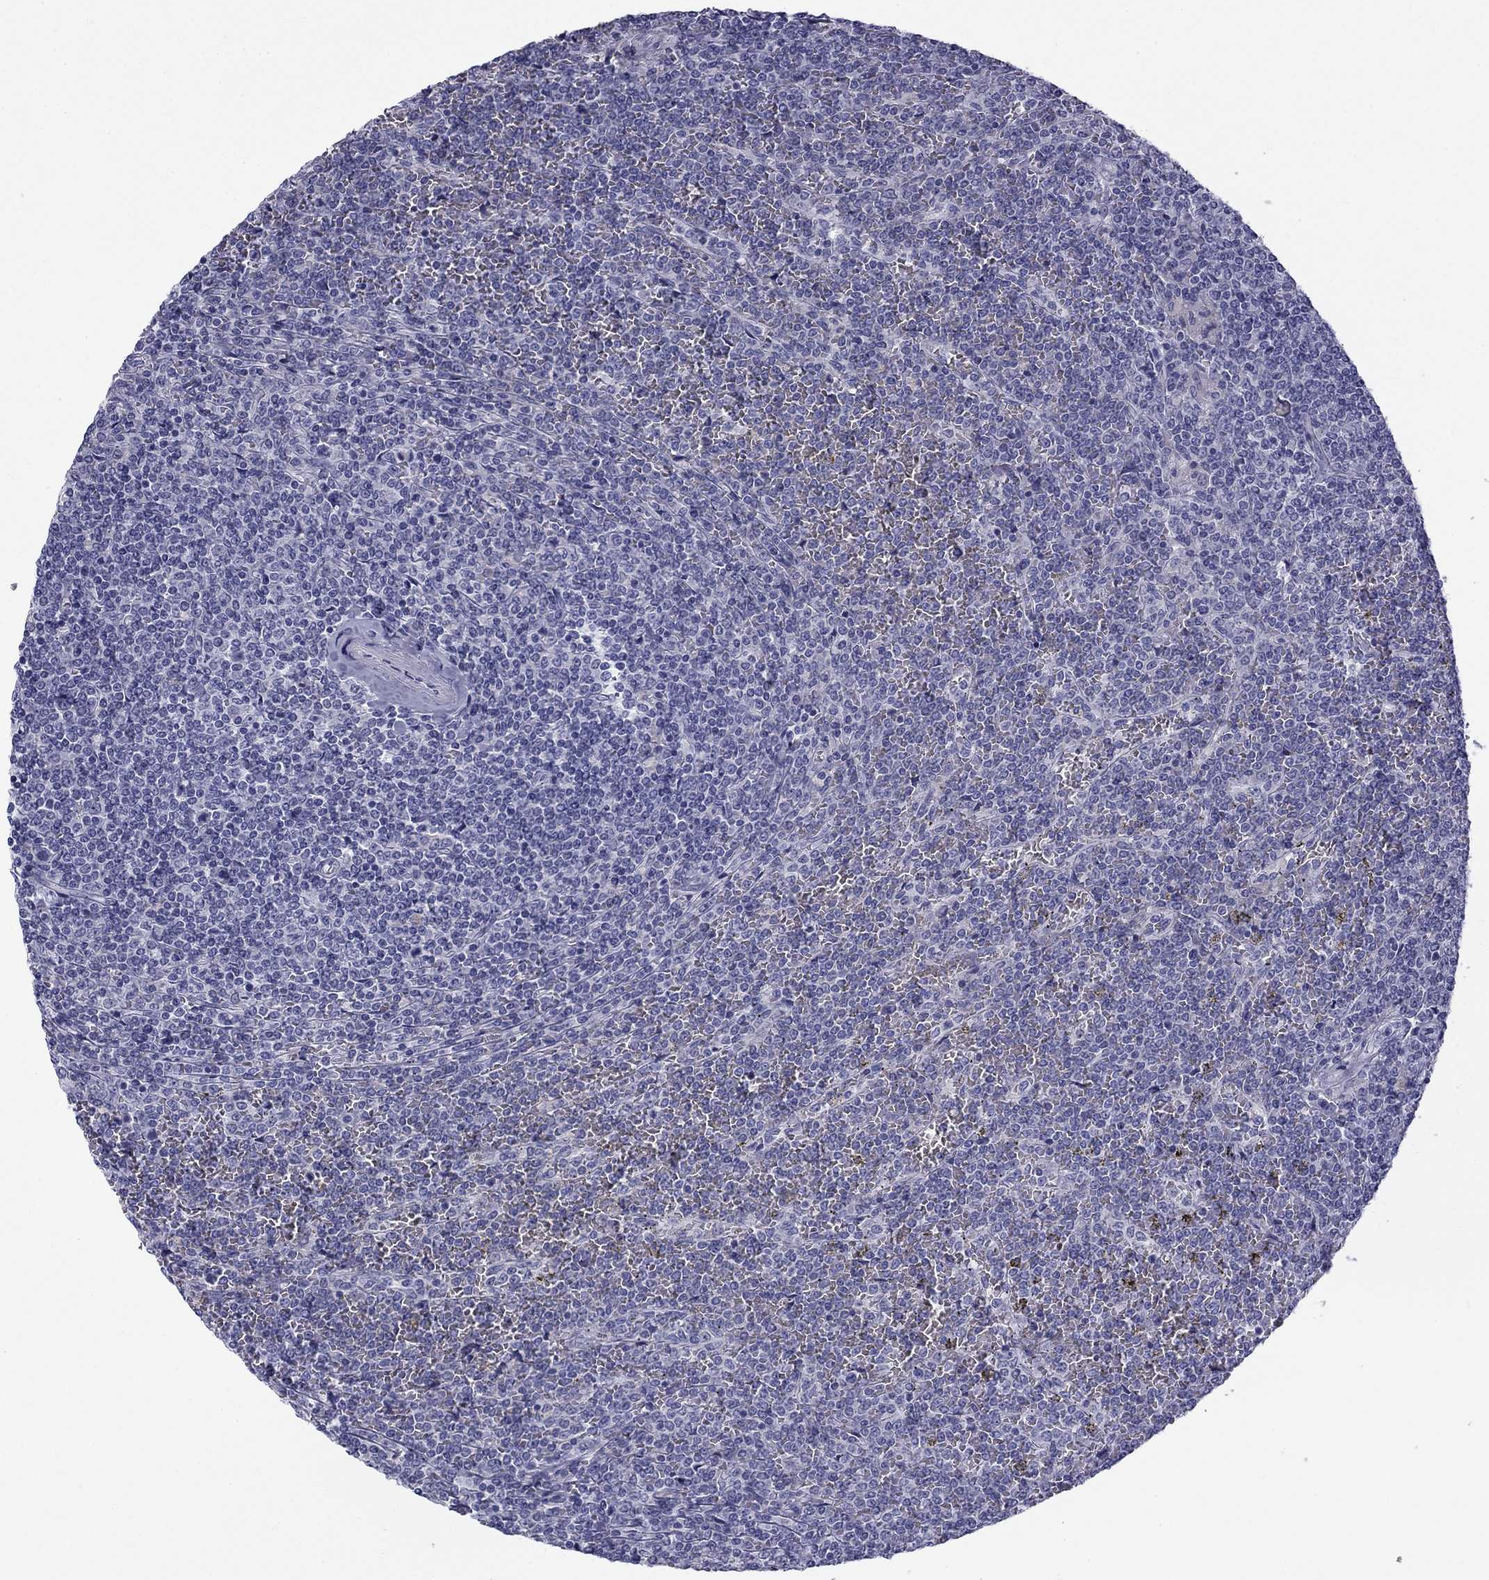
{"staining": {"intensity": "negative", "quantity": "none", "location": "none"}, "tissue": "lymphoma", "cell_type": "Tumor cells", "image_type": "cancer", "snomed": [{"axis": "morphology", "description": "Malignant lymphoma, non-Hodgkin's type, Low grade"}, {"axis": "topography", "description": "Spleen"}], "caption": "Image shows no protein expression in tumor cells of lymphoma tissue.", "gene": "CLPSL2", "patient": {"sex": "female", "age": 19}}